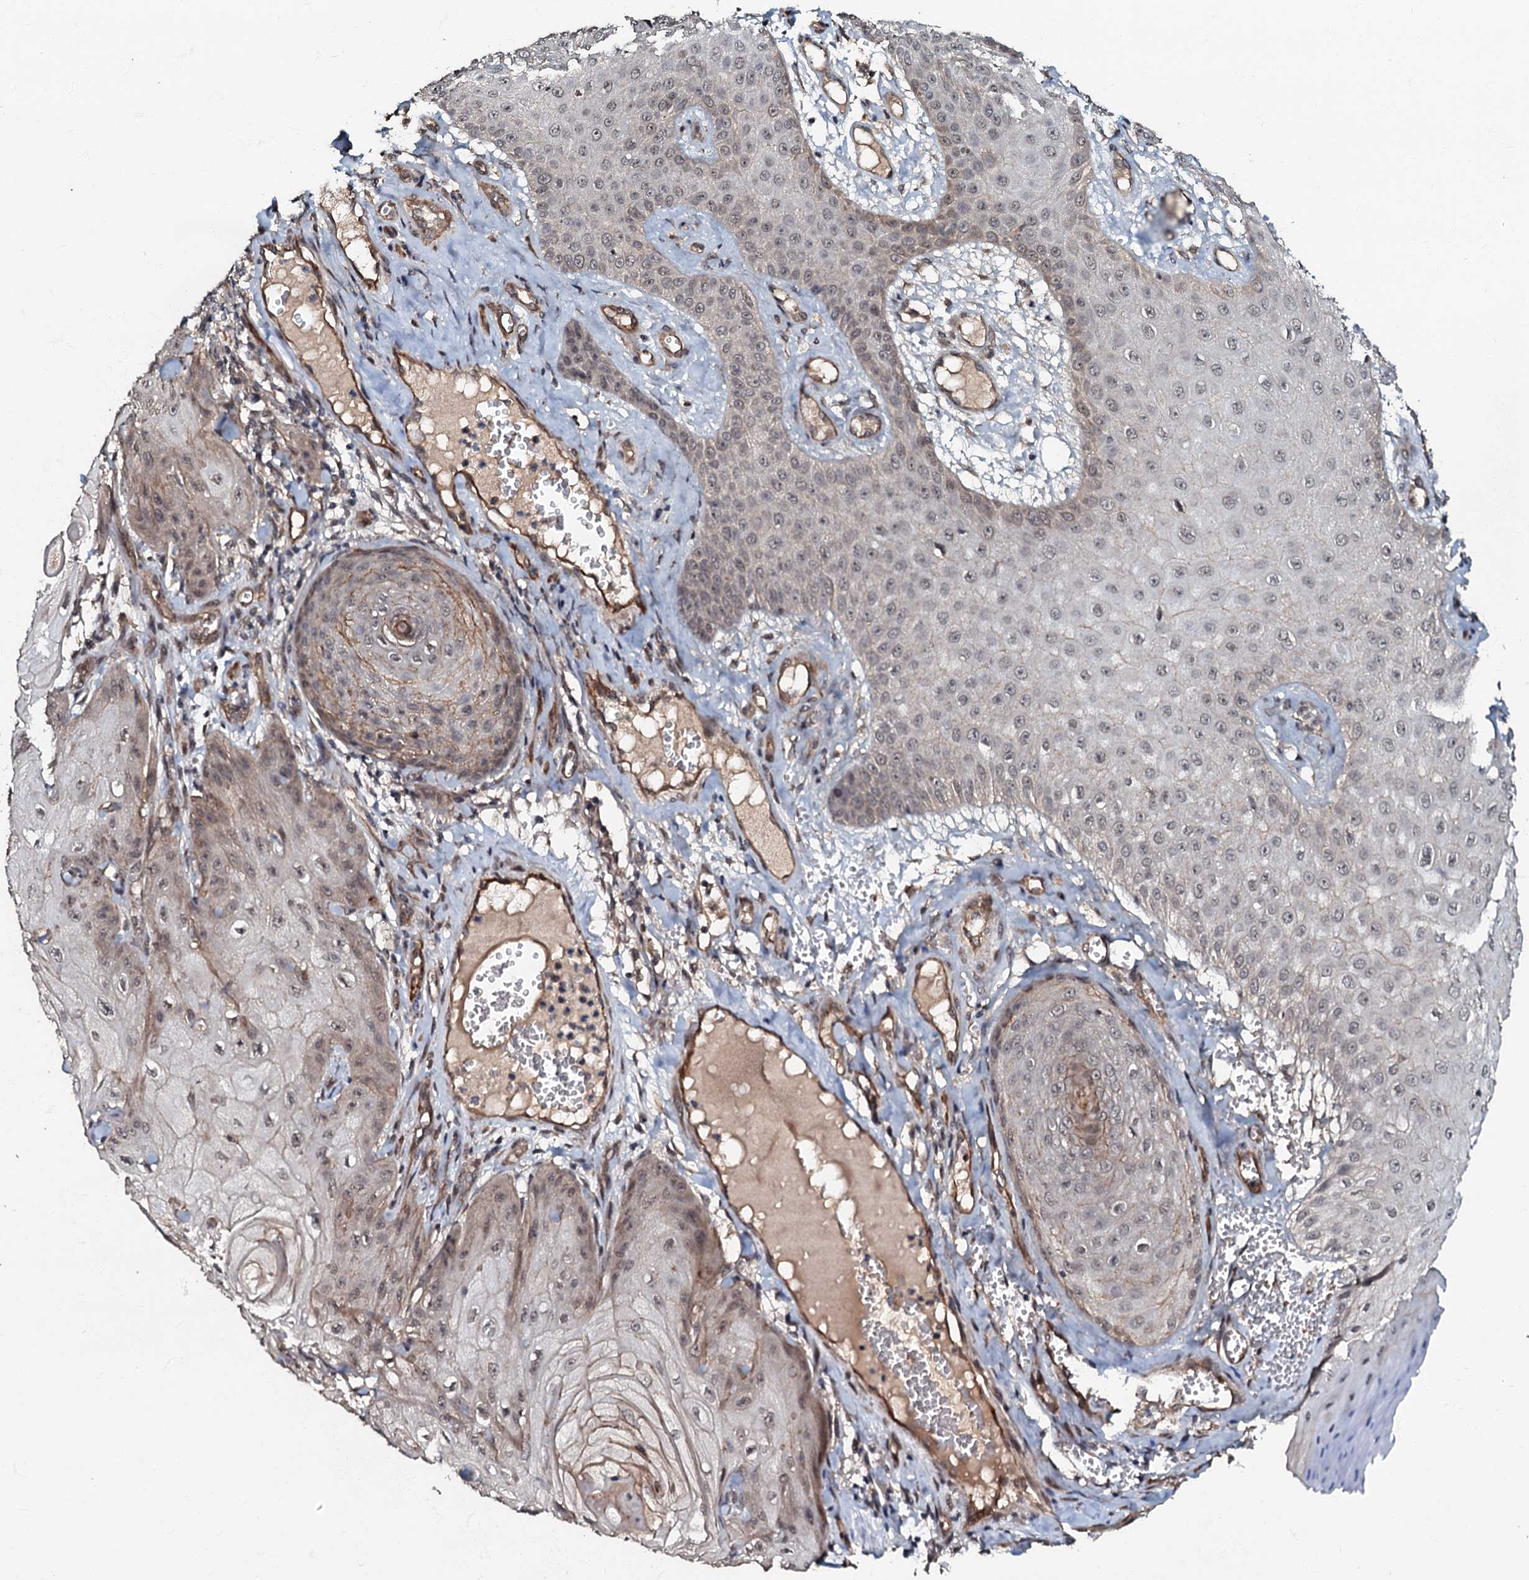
{"staining": {"intensity": "negative", "quantity": "none", "location": "none"}, "tissue": "skin cancer", "cell_type": "Tumor cells", "image_type": "cancer", "snomed": [{"axis": "morphology", "description": "Squamous cell carcinoma, NOS"}, {"axis": "topography", "description": "Skin"}], "caption": "Photomicrograph shows no protein expression in tumor cells of skin cancer tissue.", "gene": "MANSC4", "patient": {"sex": "male", "age": 74}}